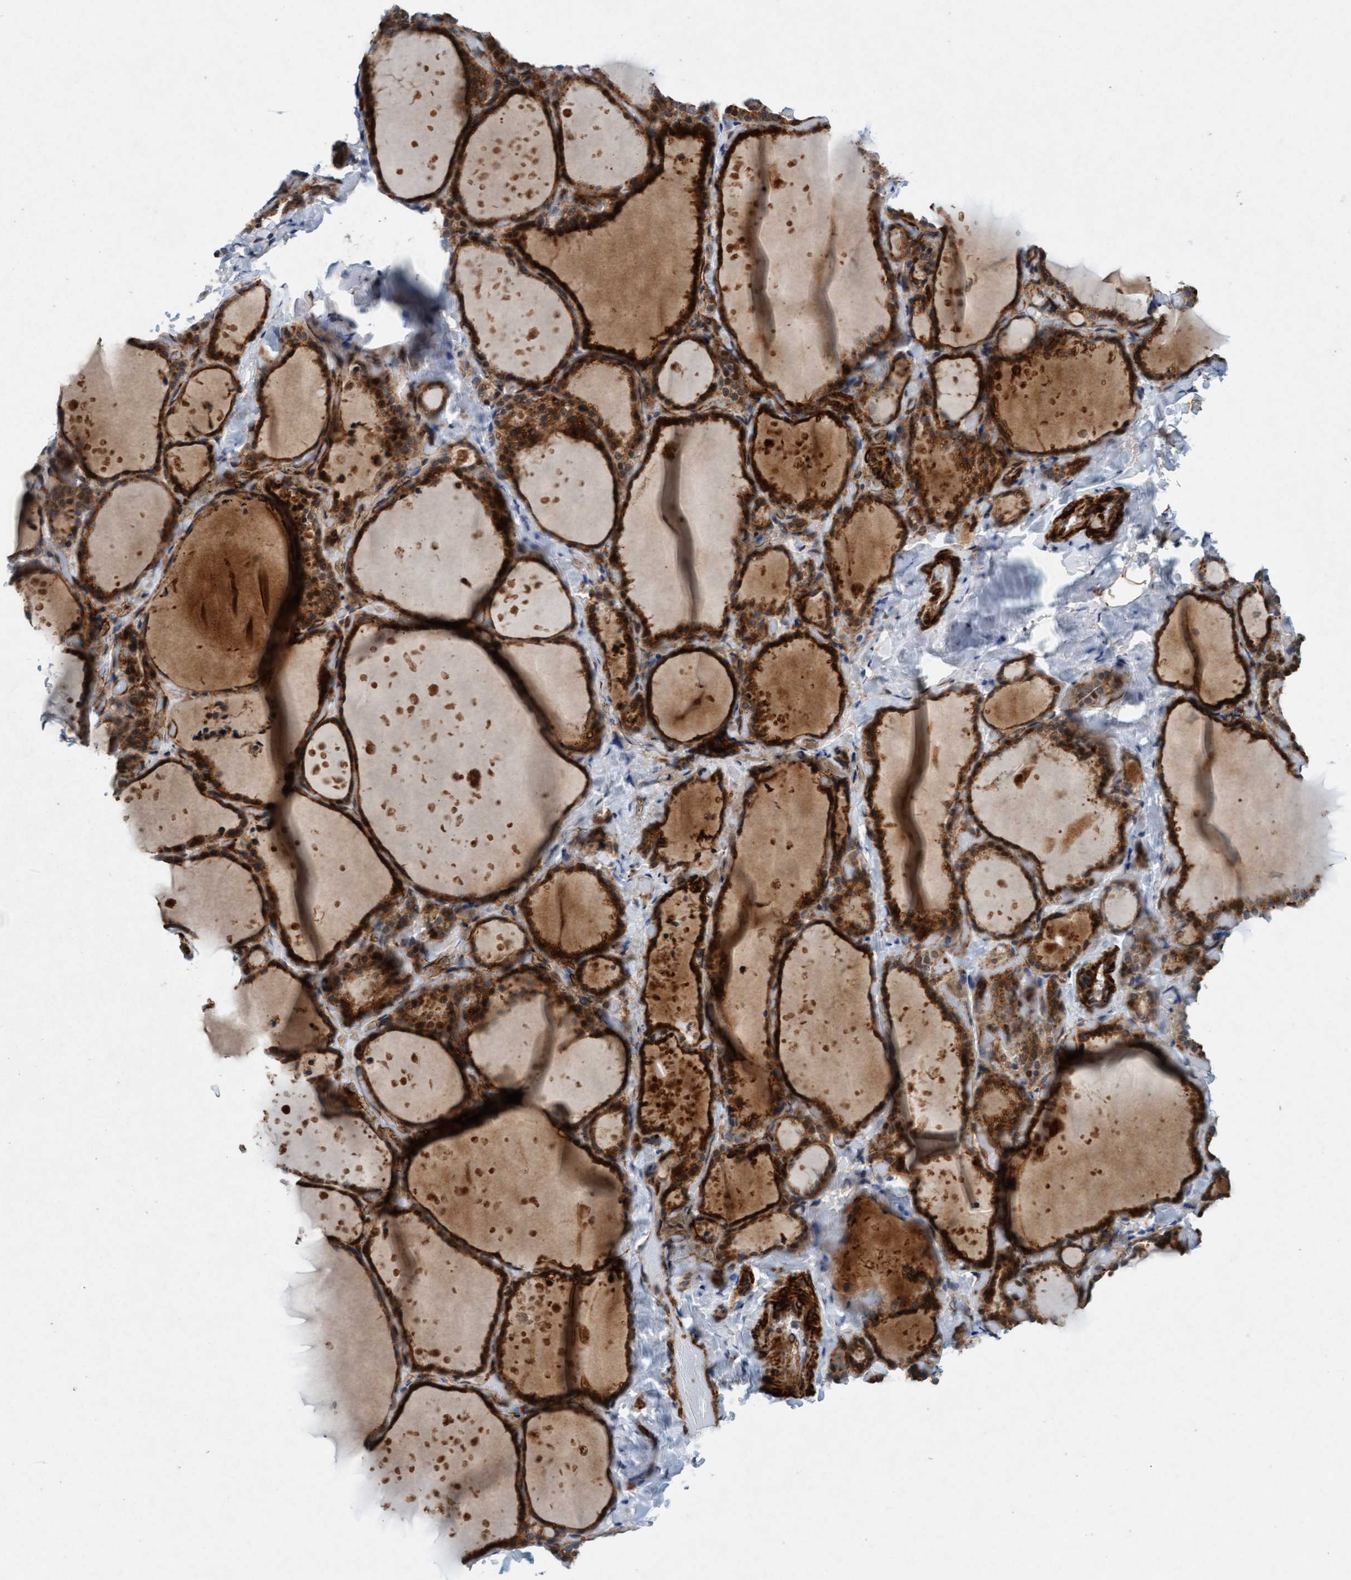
{"staining": {"intensity": "strong", "quantity": ">75%", "location": "cytoplasmic/membranous,nuclear"}, "tissue": "thyroid gland", "cell_type": "Glandular cells", "image_type": "normal", "snomed": [{"axis": "morphology", "description": "Normal tissue, NOS"}, {"axis": "topography", "description": "Thyroid gland"}], "caption": "Immunohistochemistry micrograph of unremarkable thyroid gland stained for a protein (brown), which displays high levels of strong cytoplasmic/membranous,nuclear expression in about >75% of glandular cells.", "gene": "TMEM70", "patient": {"sex": "female", "age": 44}}